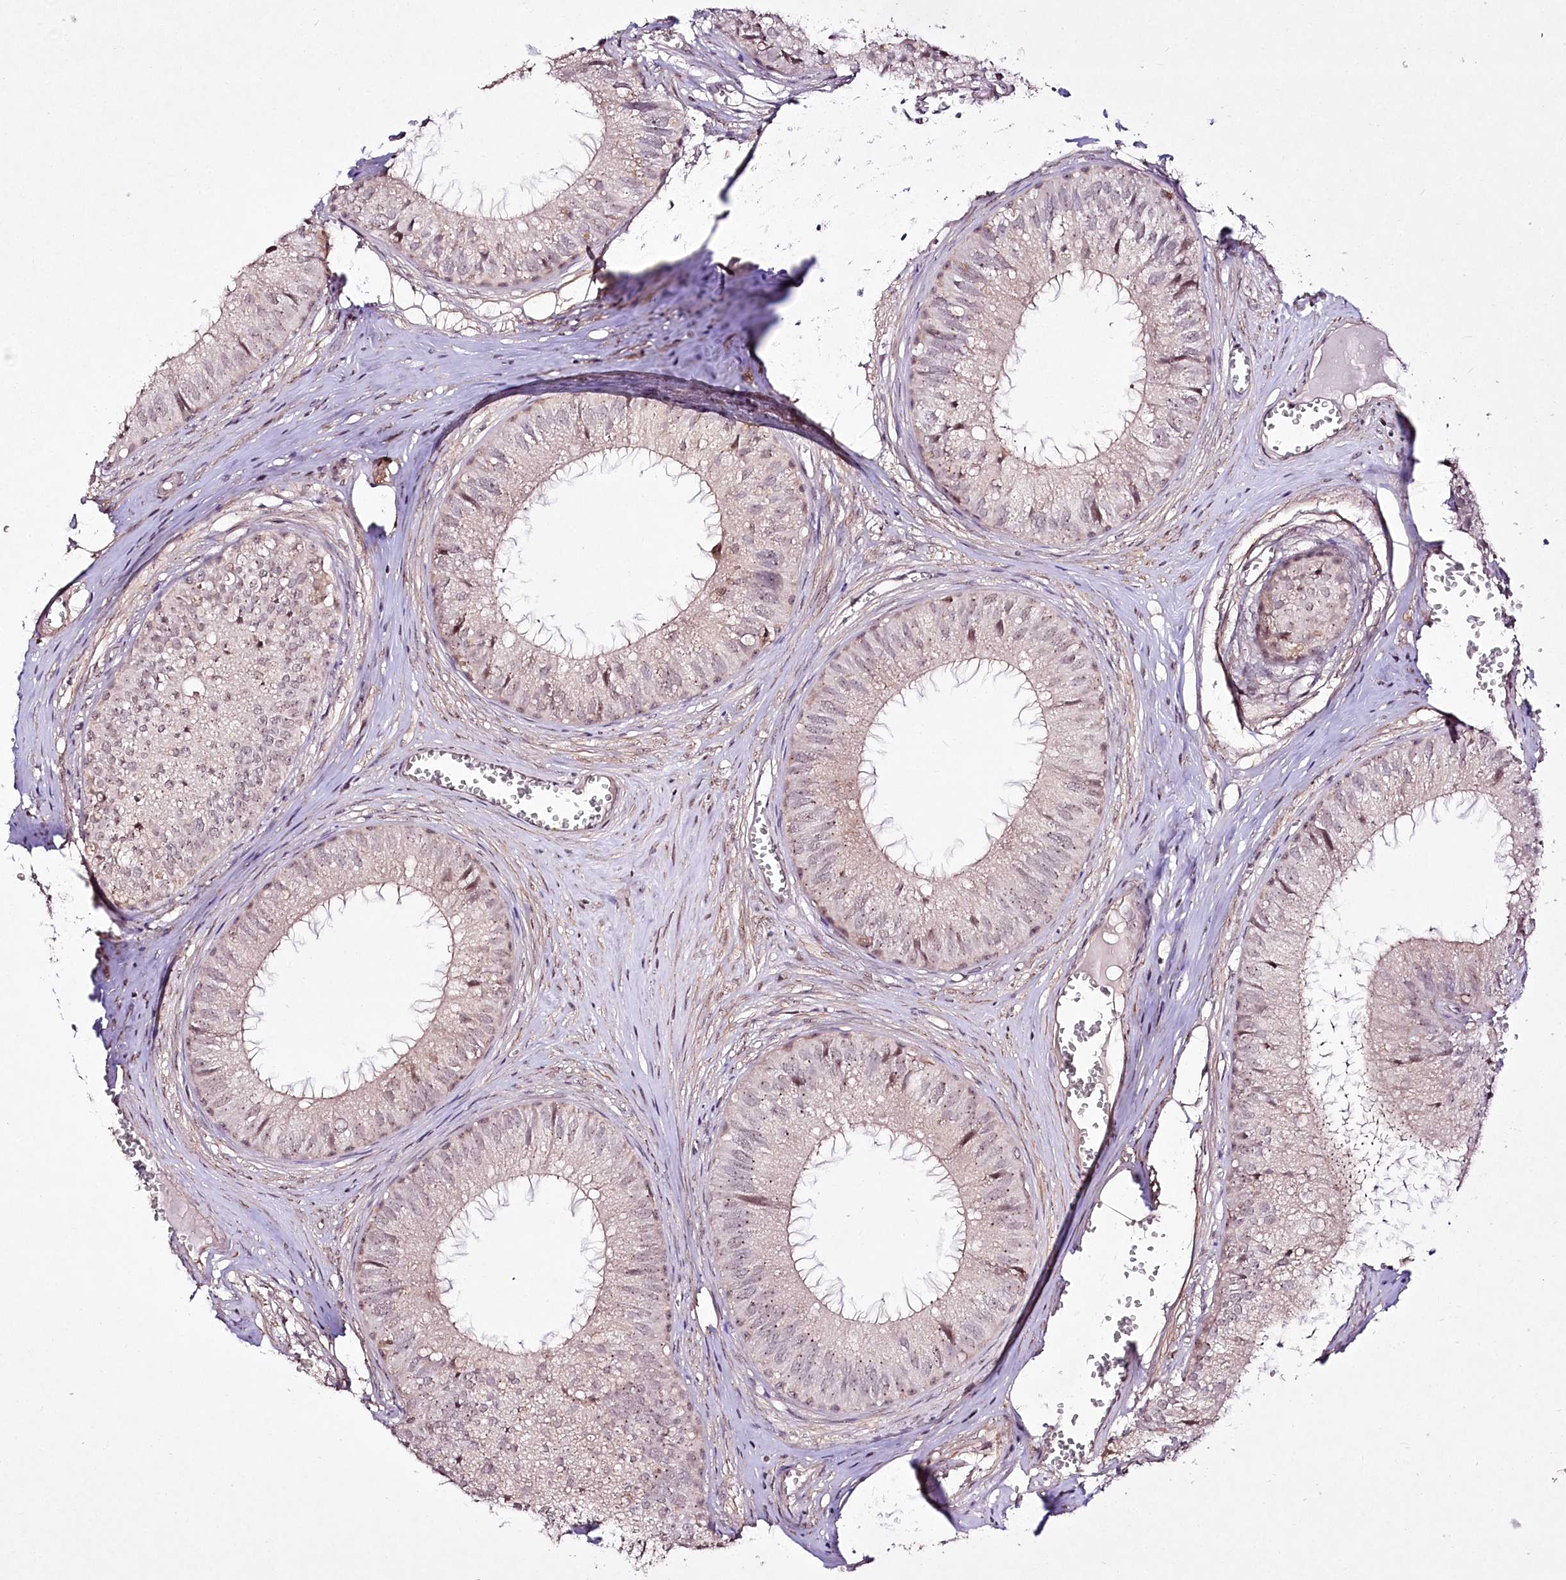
{"staining": {"intensity": "moderate", "quantity": "<25%", "location": "nuclear"}, "tissue": "epididymis", "cell_type": "Glandular cells", "image_type": "normal", "snomed": [{"axis": "morphology", "description": "Normal tissue, NOS"}, {"axis": "topography", "description": "Epididymis"}], "caption": "A brown stain highlights moderate nuclear positivity of a protein in glandular cells of benign epididymis.", "gene": "CCDC59", "patient": {"sex": "male", "age": 36}}